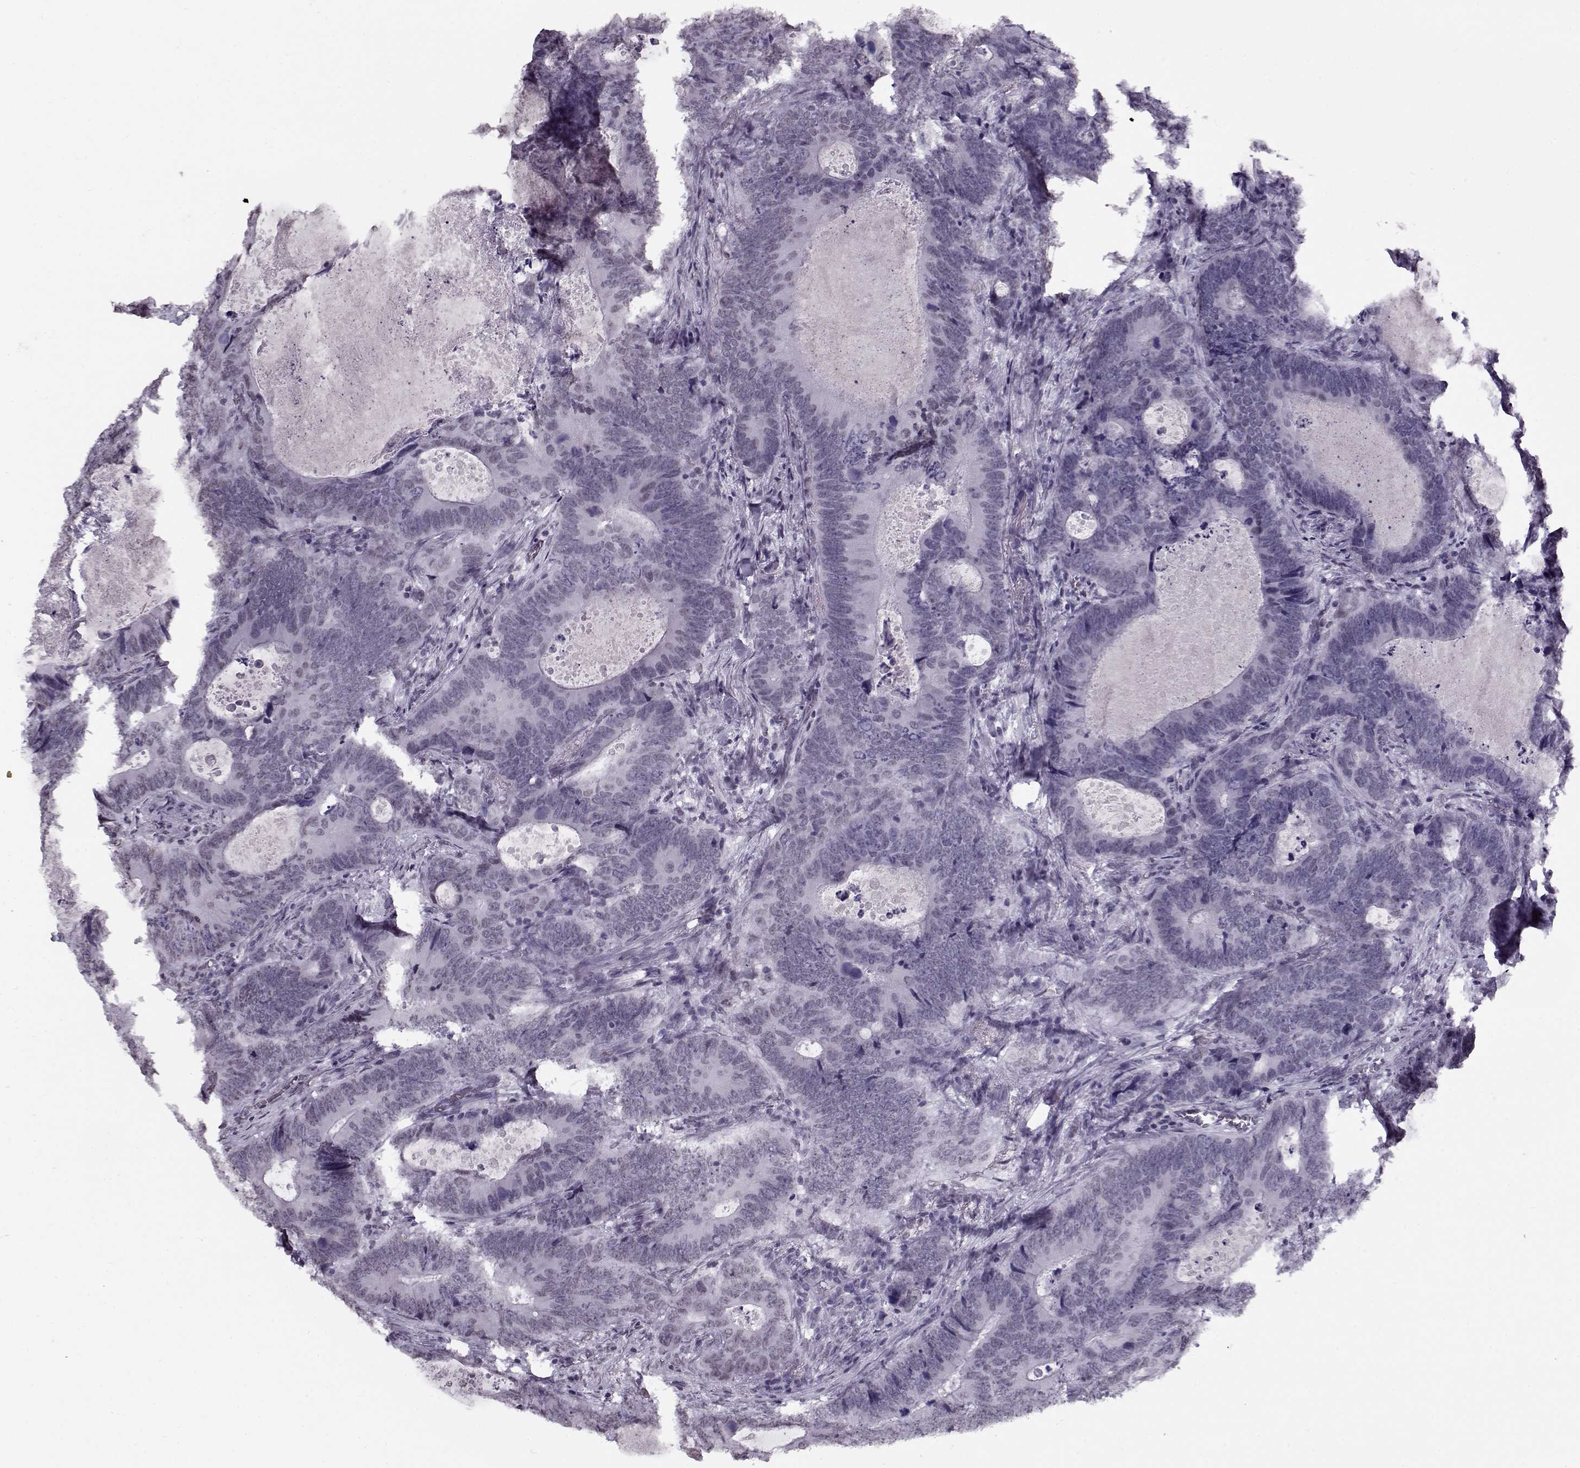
{"staining": {"intensity": "negative", "quantity": "none", "location": "none"}, "tissue": "colorectal cancer", "cell_type": "Tumor cells", "image_type": "cancer", "snomed": [{"axis": "morphology", "description": "Adenocarcinoma, NOS"}, {"axis": "topography", "description": "Colon"}], "caption": "Tumor cells are negative for protein expression in human colorectal cancer (adenocarcinoma).", "gene": "PRMT8", "patient": {"sex": "female", "age": 82}}